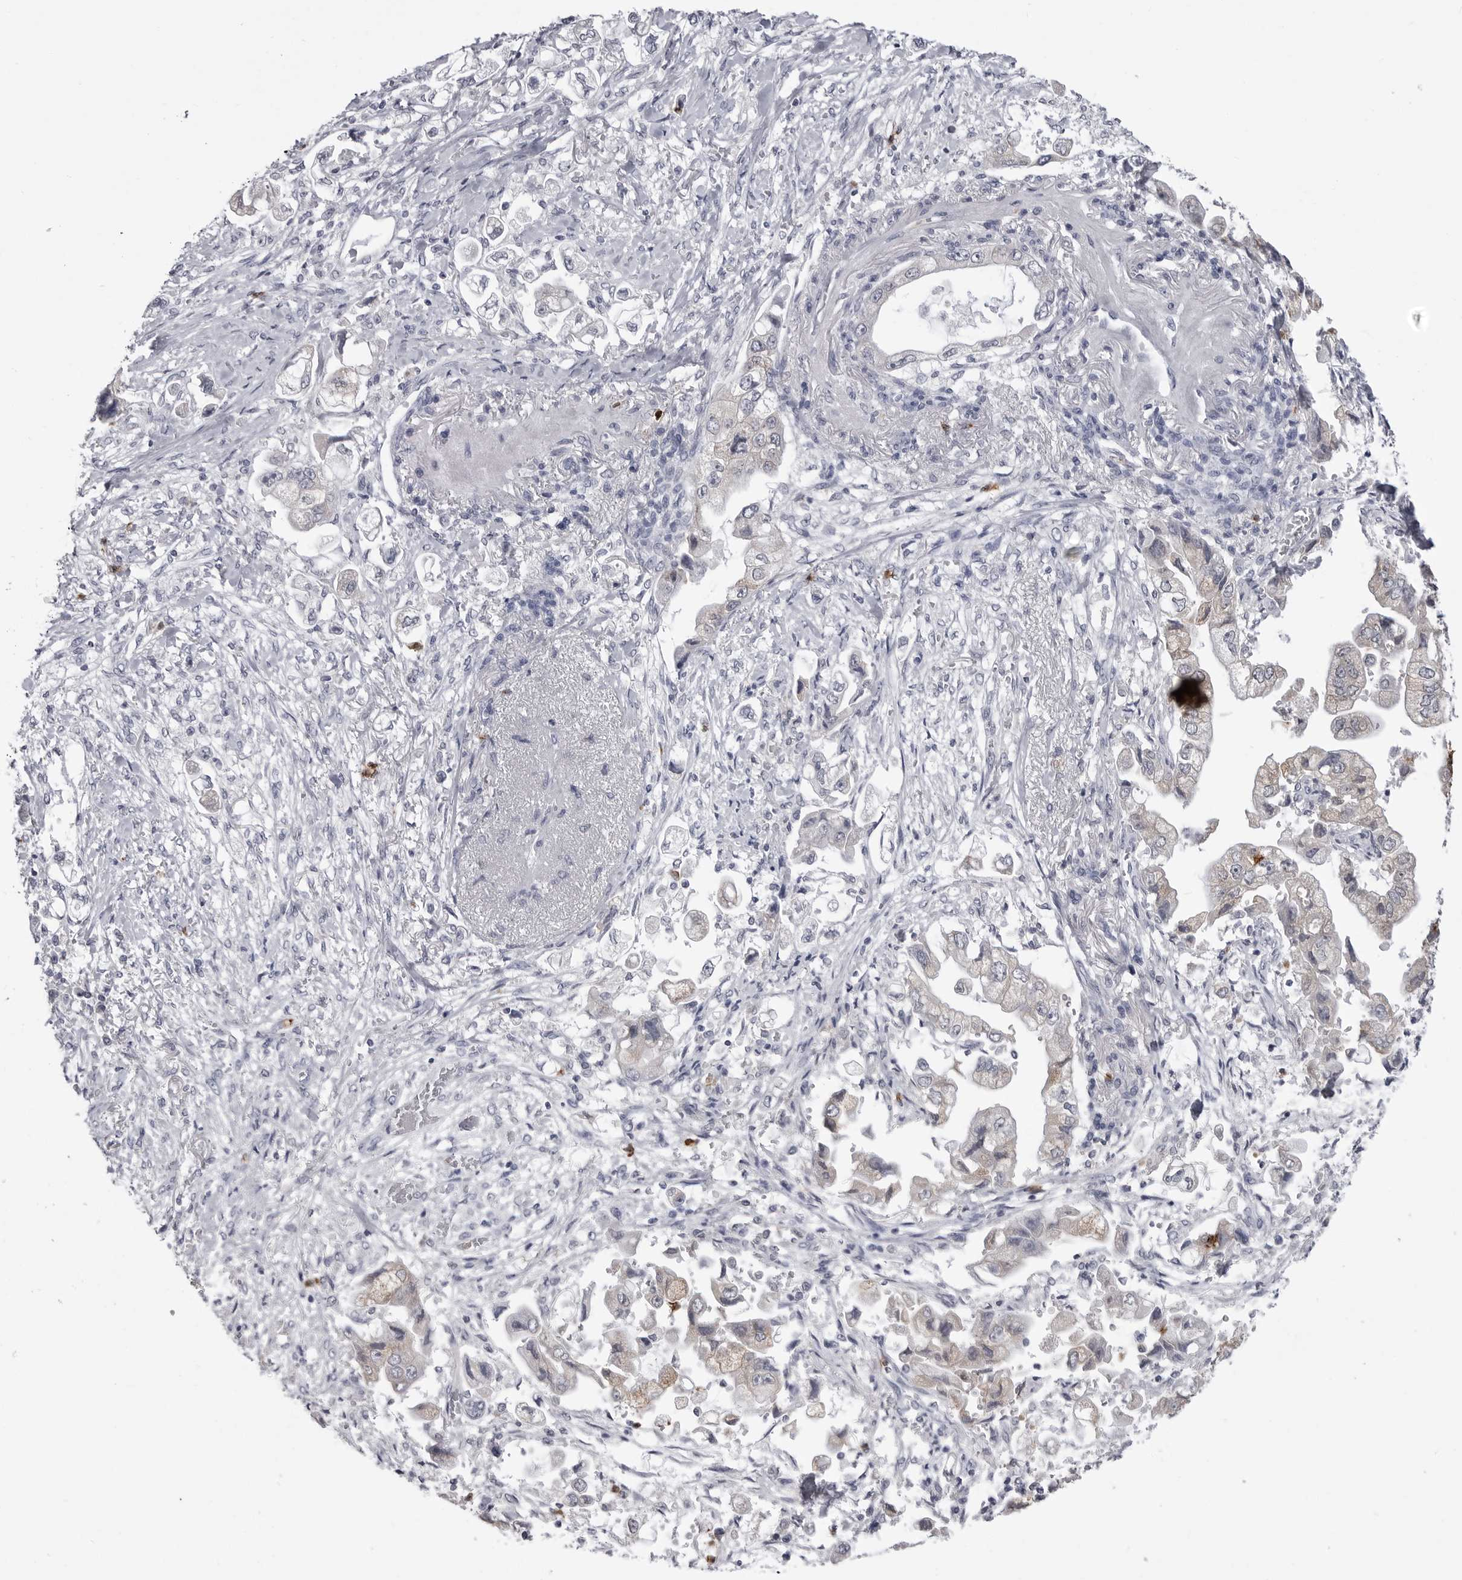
{"staining": {"intensity": "negative", "quantity": "none", "location": "none"}, "tissue": "stomach cancer", "cell_type": "Tumor cells", "image_type": "cancer", "snomed": [{"axis": "morphology", "description": "Adenocarcinoma, NOS"}, {"axis": "topography", "description": "Stomach"}], "caption": "Micrograph shows no significant protein expression in tumor cells of adenocarcinoma (stomach).", "gene": "STAP2", "patient": {"sex": "male", "age": 62}}